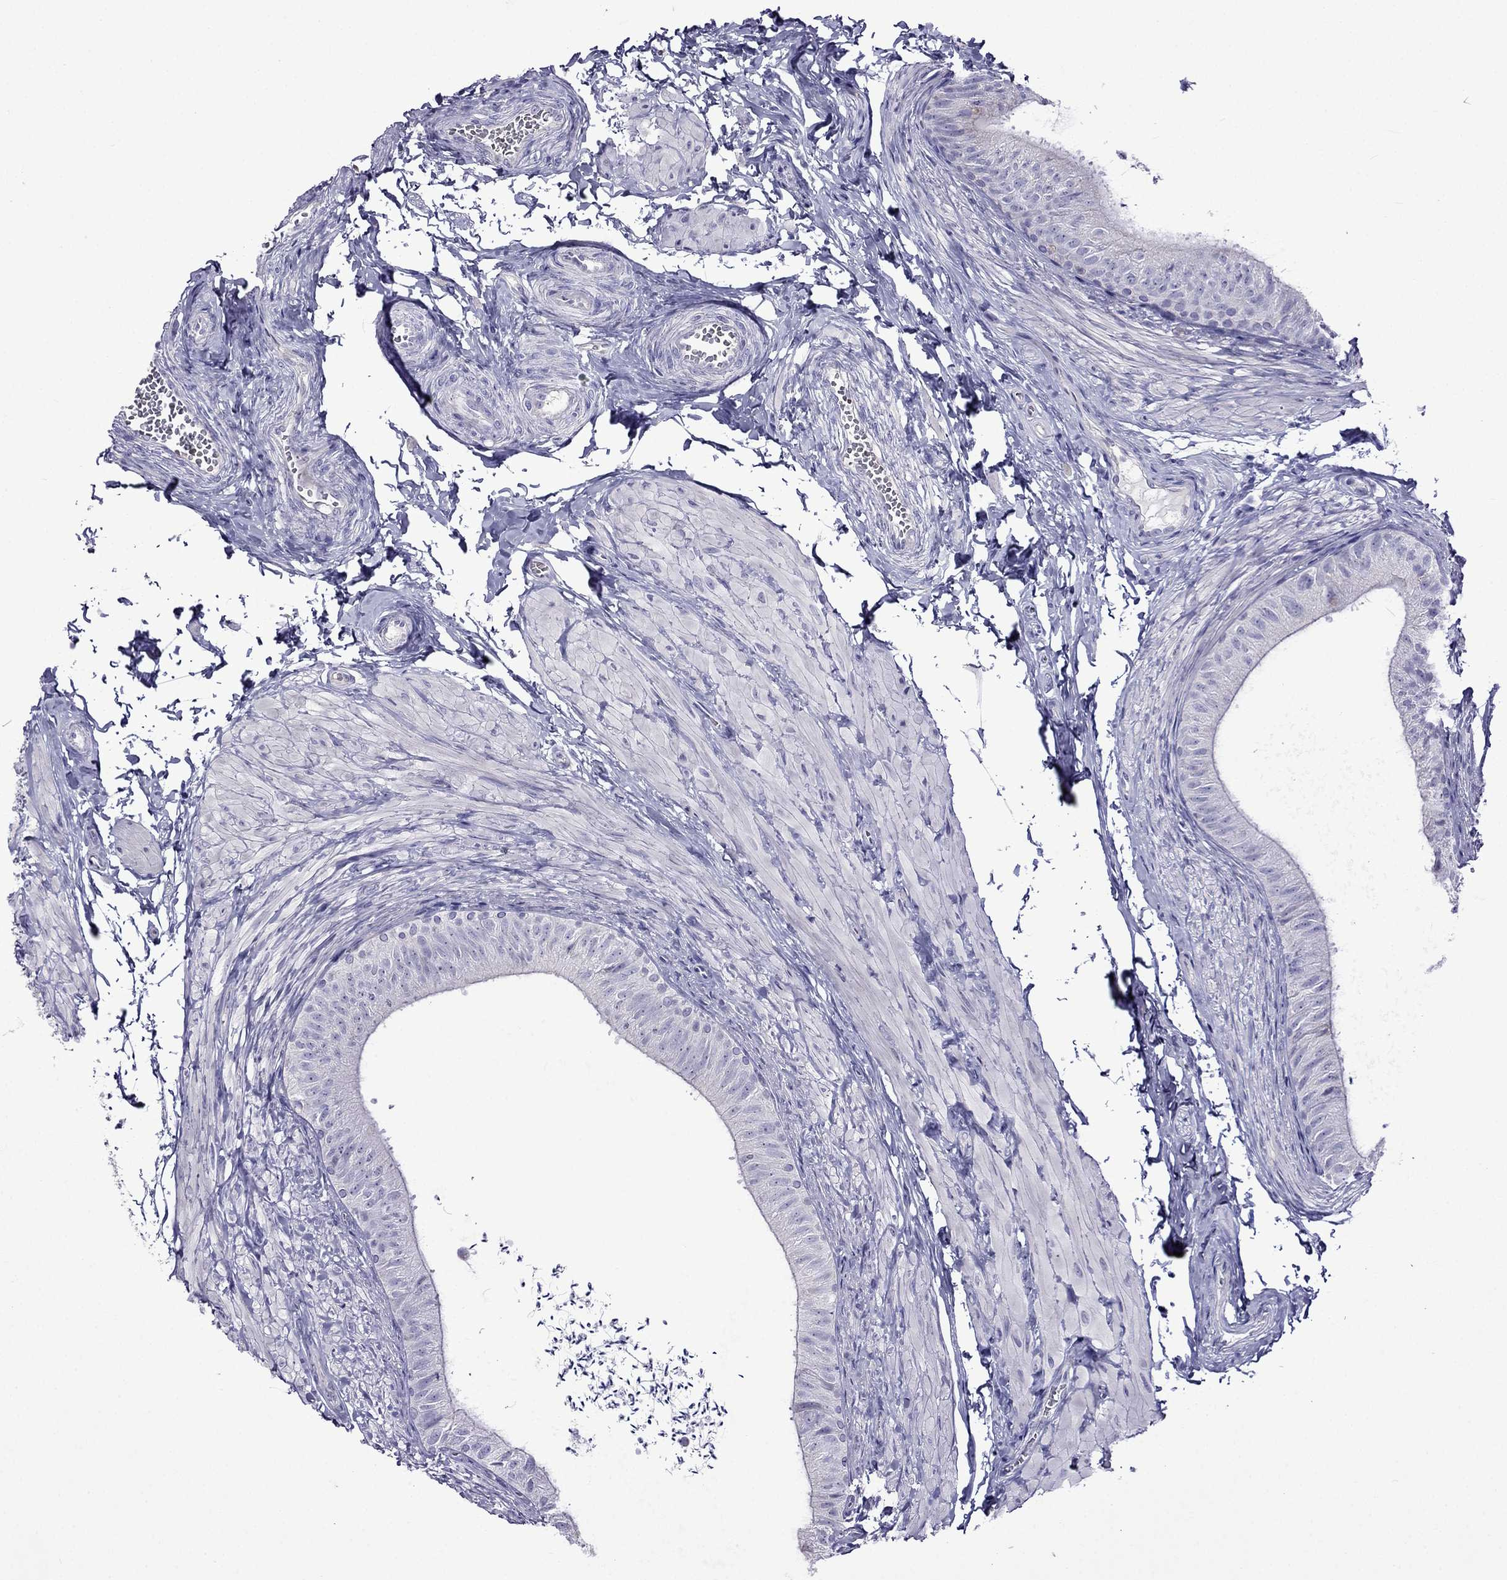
{"staining": {"intensity": "moderate", "quantity": "<25%", "location": "cytoplasmic/membranous"}, "tissue": "epididymis", "cell_type": "Glandular cells", "image_type": "normal", "snomed": [{"axis": "morphology", "description": "Normal tissue, NOS"}, {"axis": "topography", "description": "Epididymis, spermatic cord, NOS"}, {"axis": "topography", "description": "Epididymis"}, {"axis": "topography", "description": "Peripheral nerve tissue"}], "caption": "This photomicrograph displays immunohistochemistry staining of unremarkable human epididymis, with low moderate cytoplasmic/membranous expression in about <25% of glandular cells.", "gene": "TDRD1", "patient": {"sex": "male", "age": 29}}